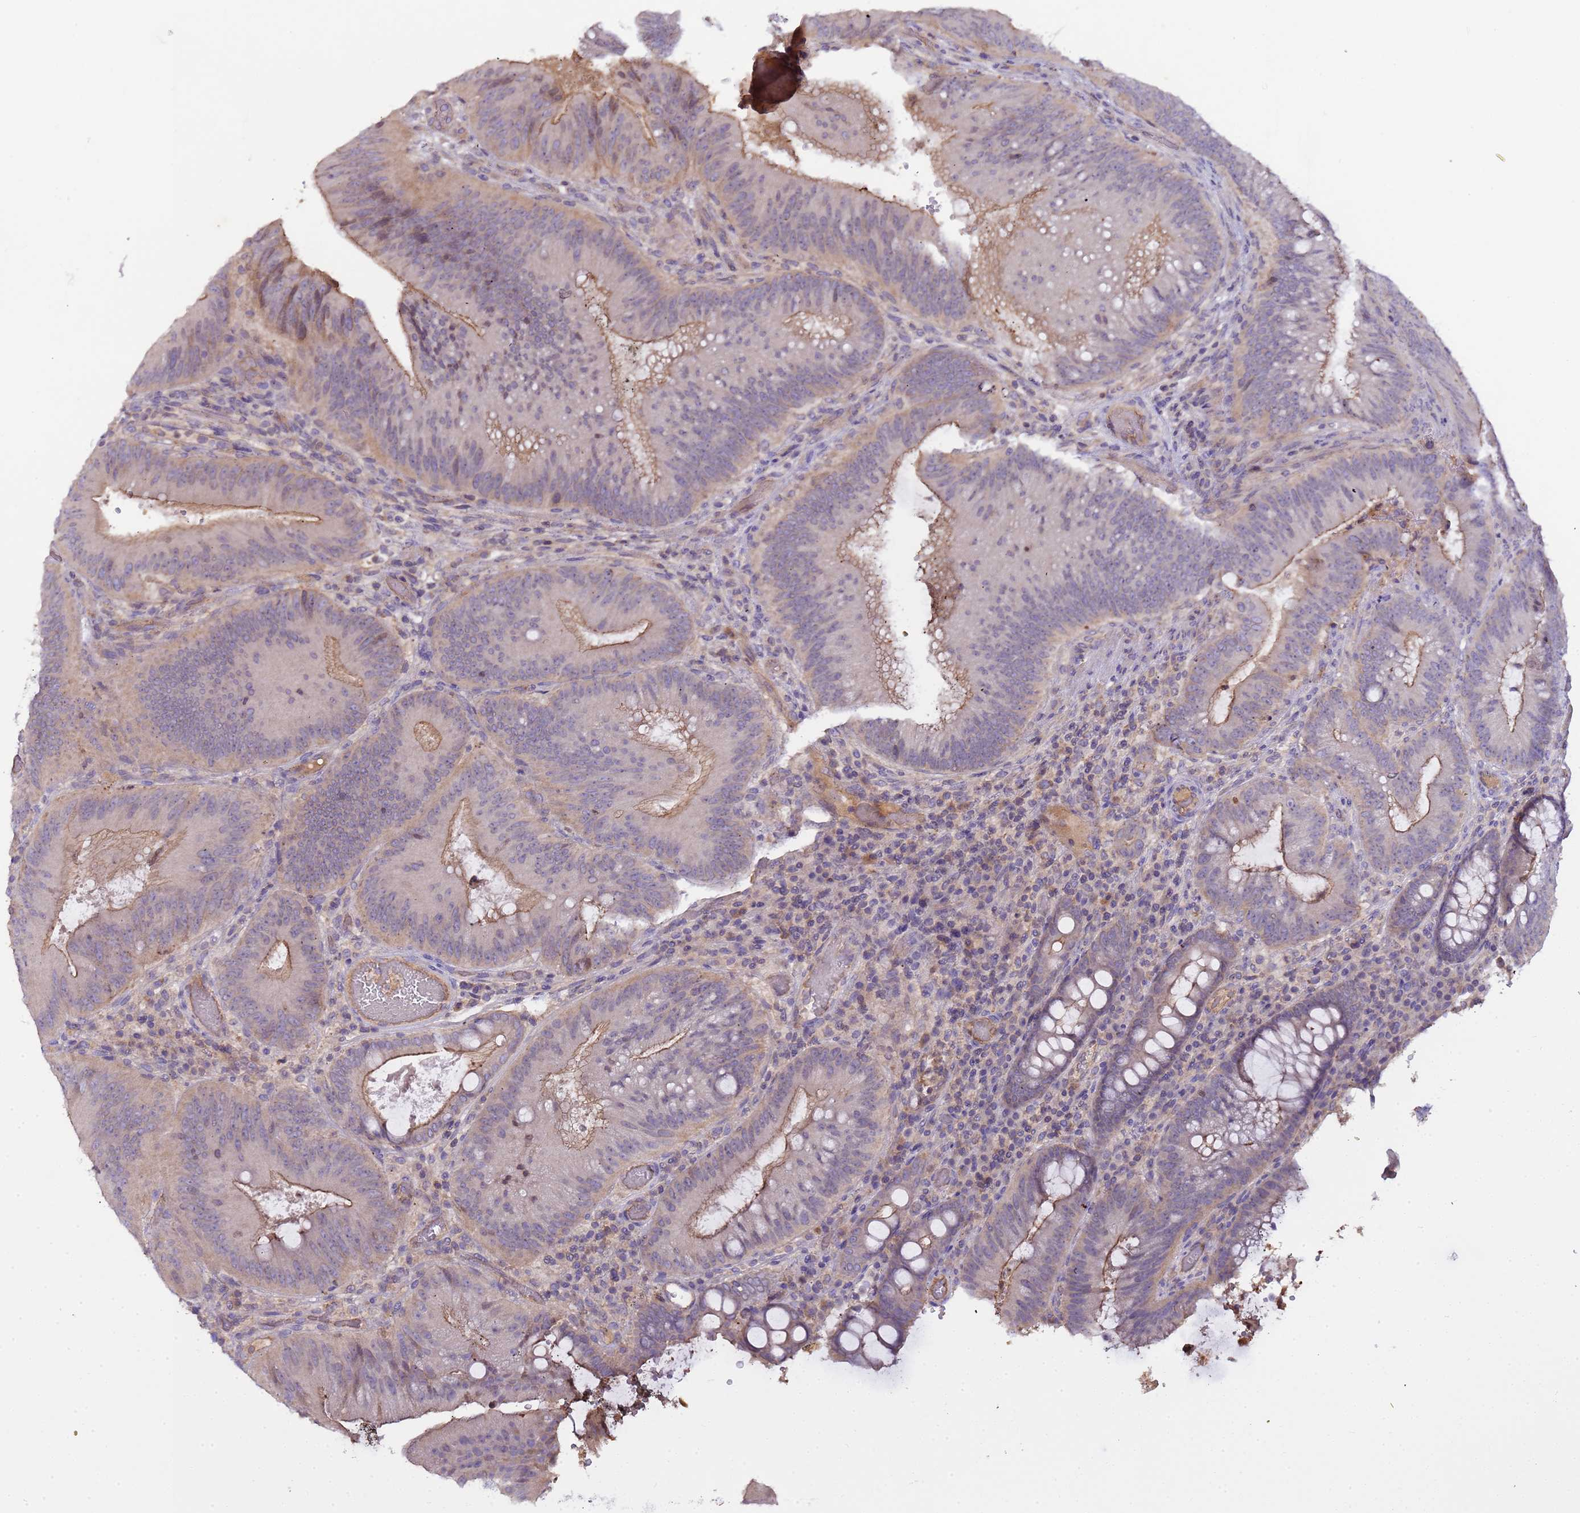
{"staining": {"intensity": "moderate", "quantity": "25%-75%", "location": "cytoplasmic/membranous"}, "tissue": "colorectal cancer", "cell_type": "Tumor cells", "image_type": "cancer", "snomed": [{"axis": "morphology", "description": "Adenocarcinoma, NOS"}, {"axis": "topography", "description": "Colon"}], "caption": "High-magnification brightfield microscopy of colorectal cancer (adenocarcinoma) stained with DAB (3,3'-diaminobenzidine) (brown) and counterstained with hematoxylin (blue). tumor cells exhibit moderate cytoplasmic/membranous staining is identified in approximately25%-75% of cells. Using DAB (brown) and hematoxylin (blue) stains, captured at high magnification using brightfield microscopy.", "gene": "PLCXD3", "patient": {"sex": "female", "age": 43}}